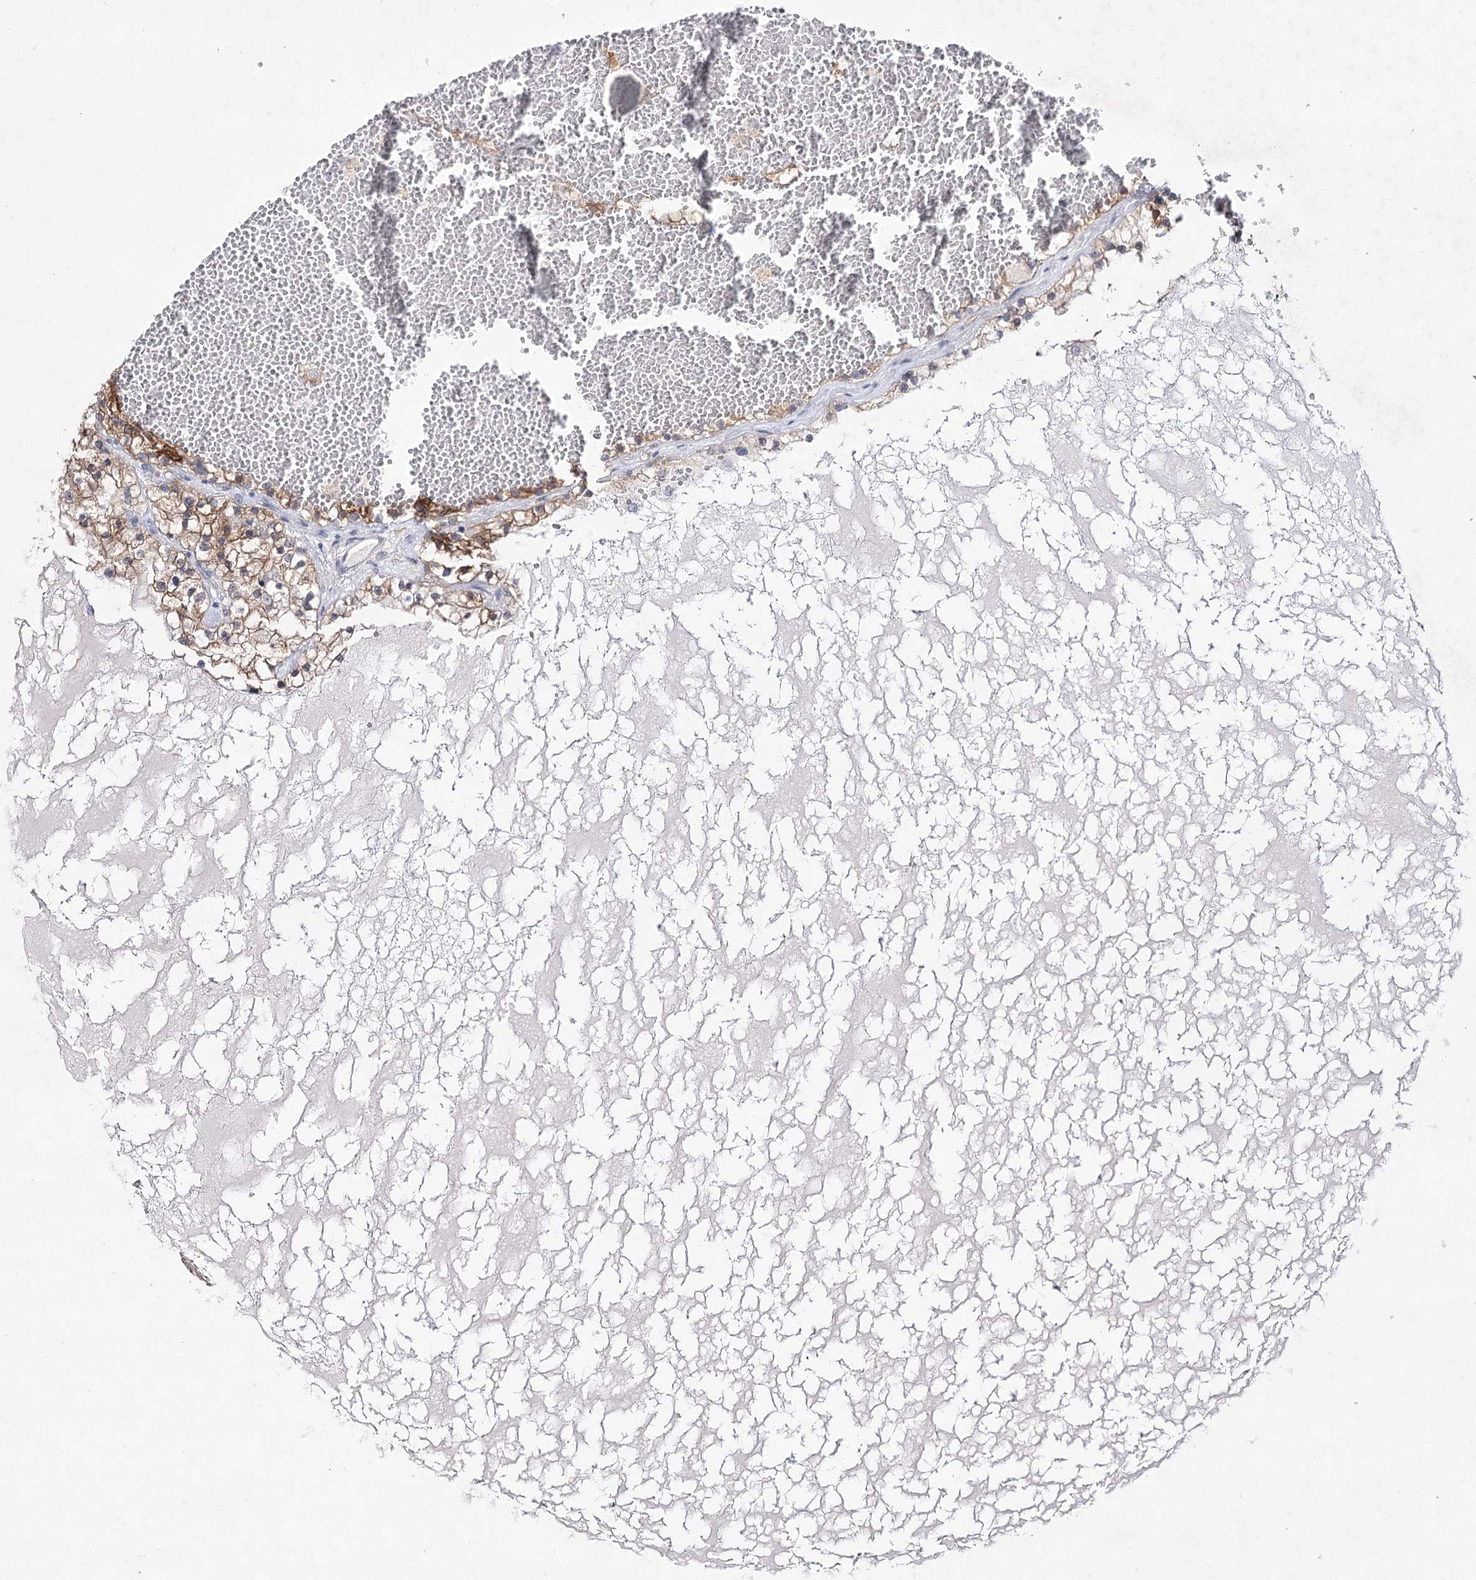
{"staining": {"intensity": "moderate", "quantity": ">75%", "location": "cytoplasmic/membranous"}, "tissue": "renal cancer", "cell_type": "Tumor cells", "image_type": "cancer", "snomed": [{"axis": "morphology", "description": "Normal tissue, NOS"}, {"axis": "morphology", "description": "Adenocarcinoma, NOS"}, {"axis": "topography", "description": "Kidney"}], "caption": "Renal cancer (adenocarcinoma) stained for a protein exhibits moderate cytoplasmic/membranous positivity in tumor cells.", "gene": "UGDH", "patient": {"sex": "male", "age": 68}}